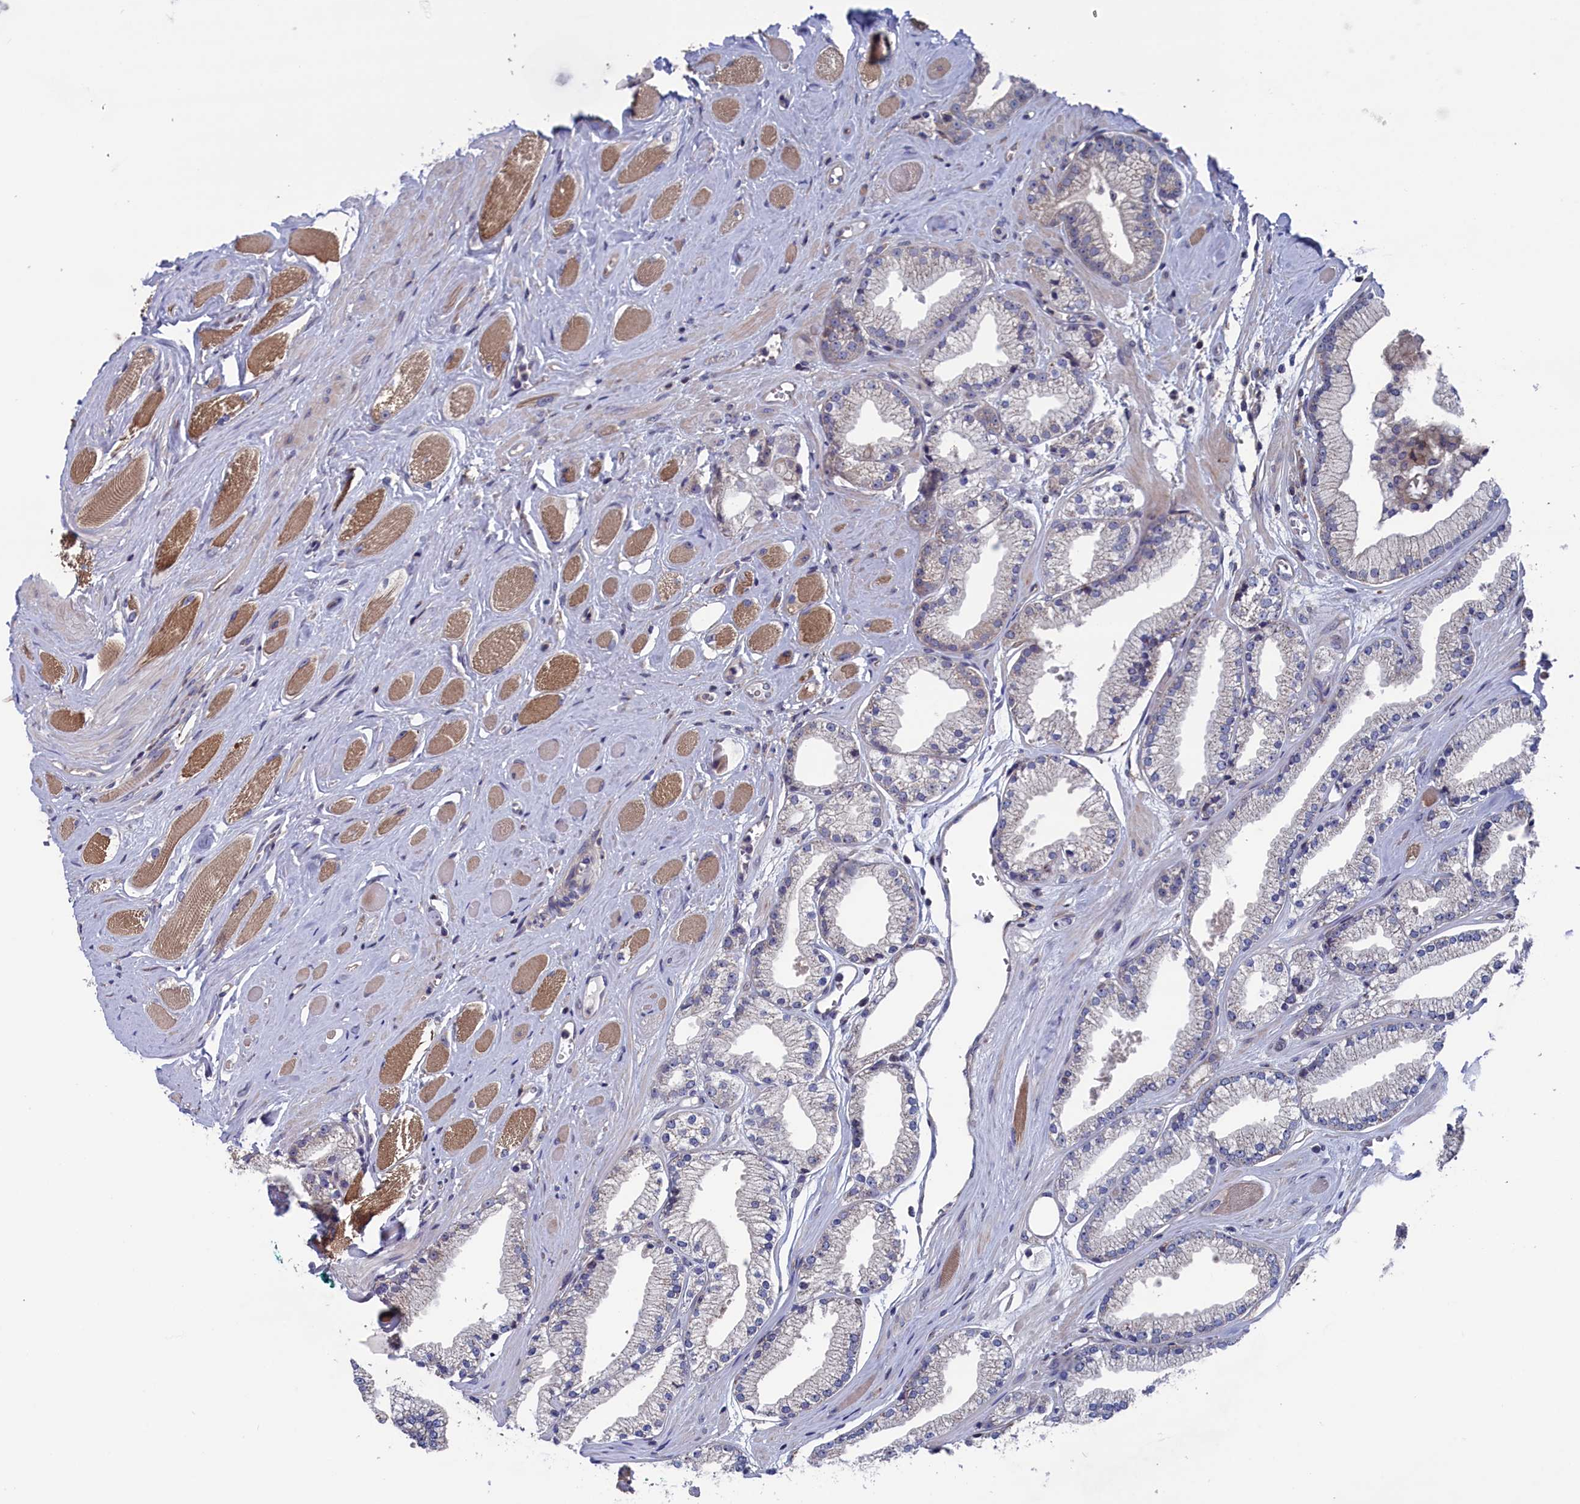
{"staining": {"intensity": "negative", "quantity": "none", "location": "none"}, "tissue": "prostate cancer", "cell_type": "Tumor cells", "image_type": "cancer", "snomed": [{"axis": "morphology", "description": "Adenocarcinoma, High grade"}, {"axis": "topography", "description": "Prostate"}], "caption": "High magnification brightfield microscopy of prostate cancer (adenocarcinoma (high-grade)) stained with DAB (3,3'-diaminobenzidine) (brown) and counterstained with hematoxylin (blue): tumor cells show no significant expression.", "gene": "SPATA13", "patient": {"sex": "male", "age": 67}}